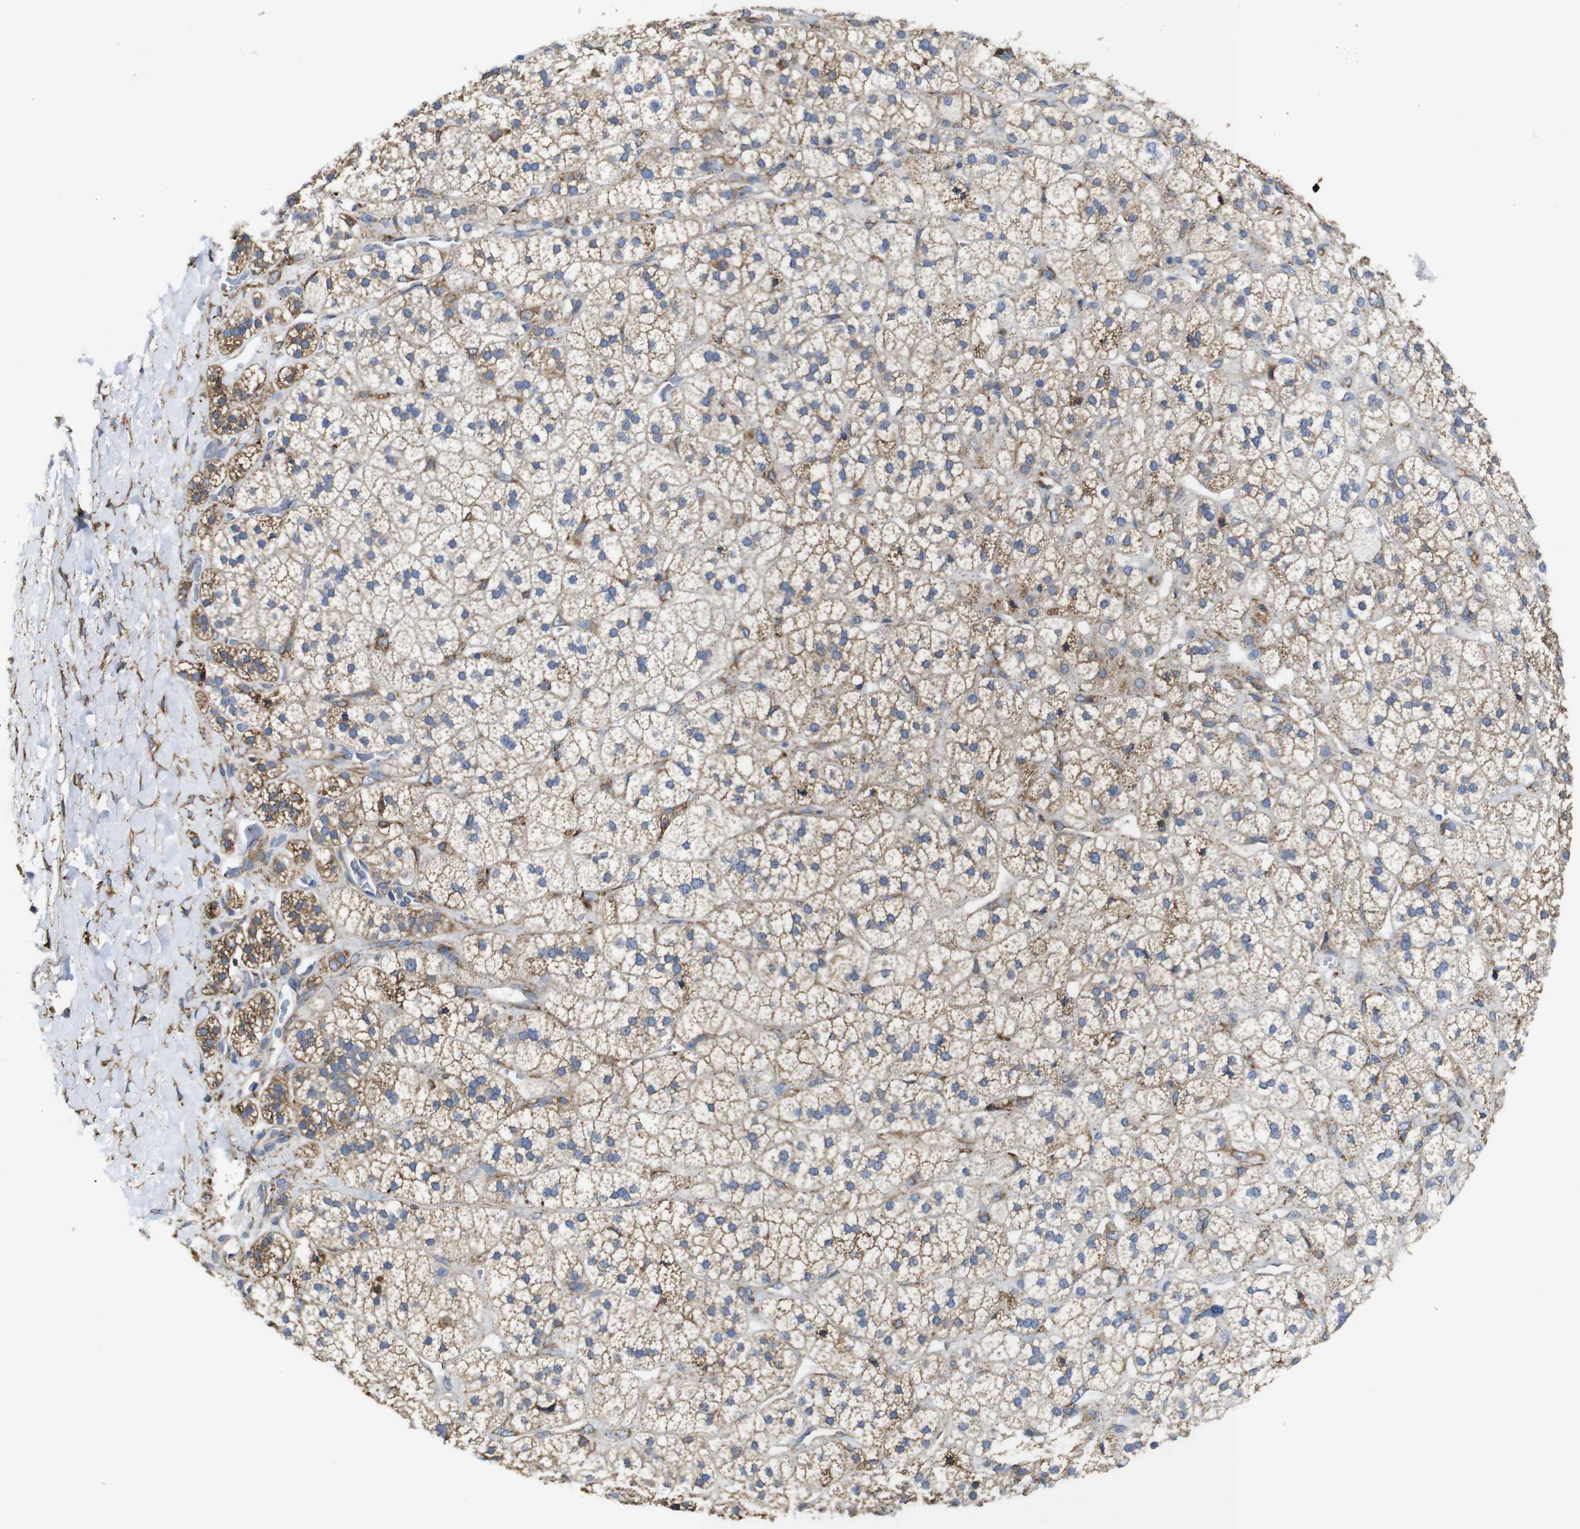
{"staining": {"intensity": "moderate", "quantity": "25%-75%", "location": "cytoplasmic/membranous"}, "tissue": "adrenal gland", "cell_type": "Glandular cells", "image_type": "normal", "snomed": [{"axis": "morphology", "description": "Normal tissue, NOS"}, {"axis": "topography", "description": "Adrenal gland"}], "caption": "Protein staining of benign adrenal gland exhibits moderate cytoplasmic/membranous positivity in about 25%-75% of glandular cells. (IHC, brightfield microscopy, high magnification).", "gene": "PPIB", "patient": {"sex": "male", "age": 56}}